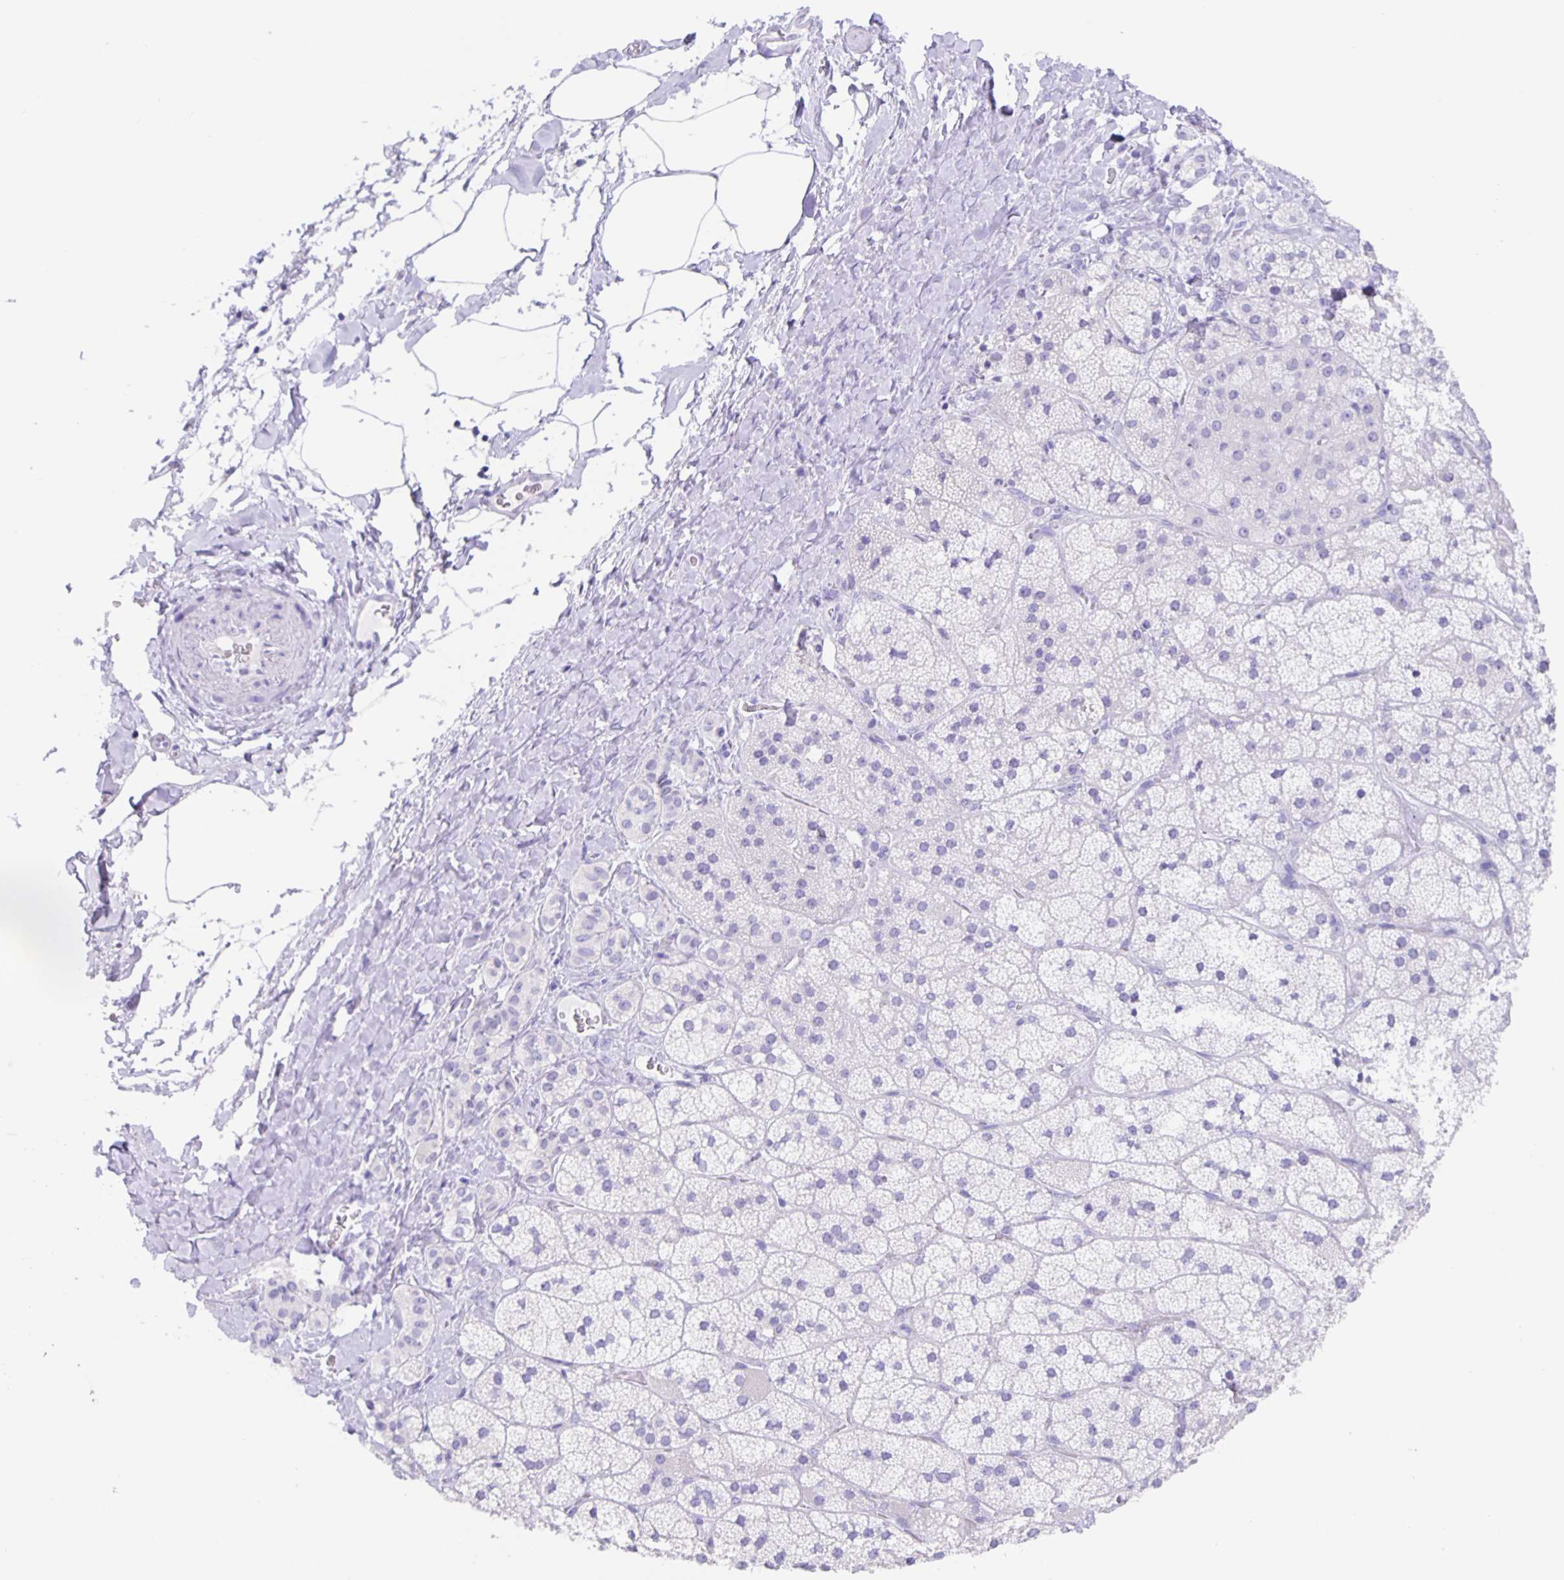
{"staining": {"intensity": "weak", "quantity": "<25%", "location": "cytoplasmic/membranous"}, "tissue": "adrenal gland", "cell_type": "Glandular cells", "image_type": "normal", "snomed": [{"axis": "morphology", "description": "Normal tissue, NOS"}, {"axis": "topography", "description": "Adrenal gland"}], "caption": "Immunohistochemical staining of unremarkable adrenal gland demonstrates no significant expression in glandular cells.", "gene": "GUCA2A", "patient": {"sex": "male", "age": 57}}